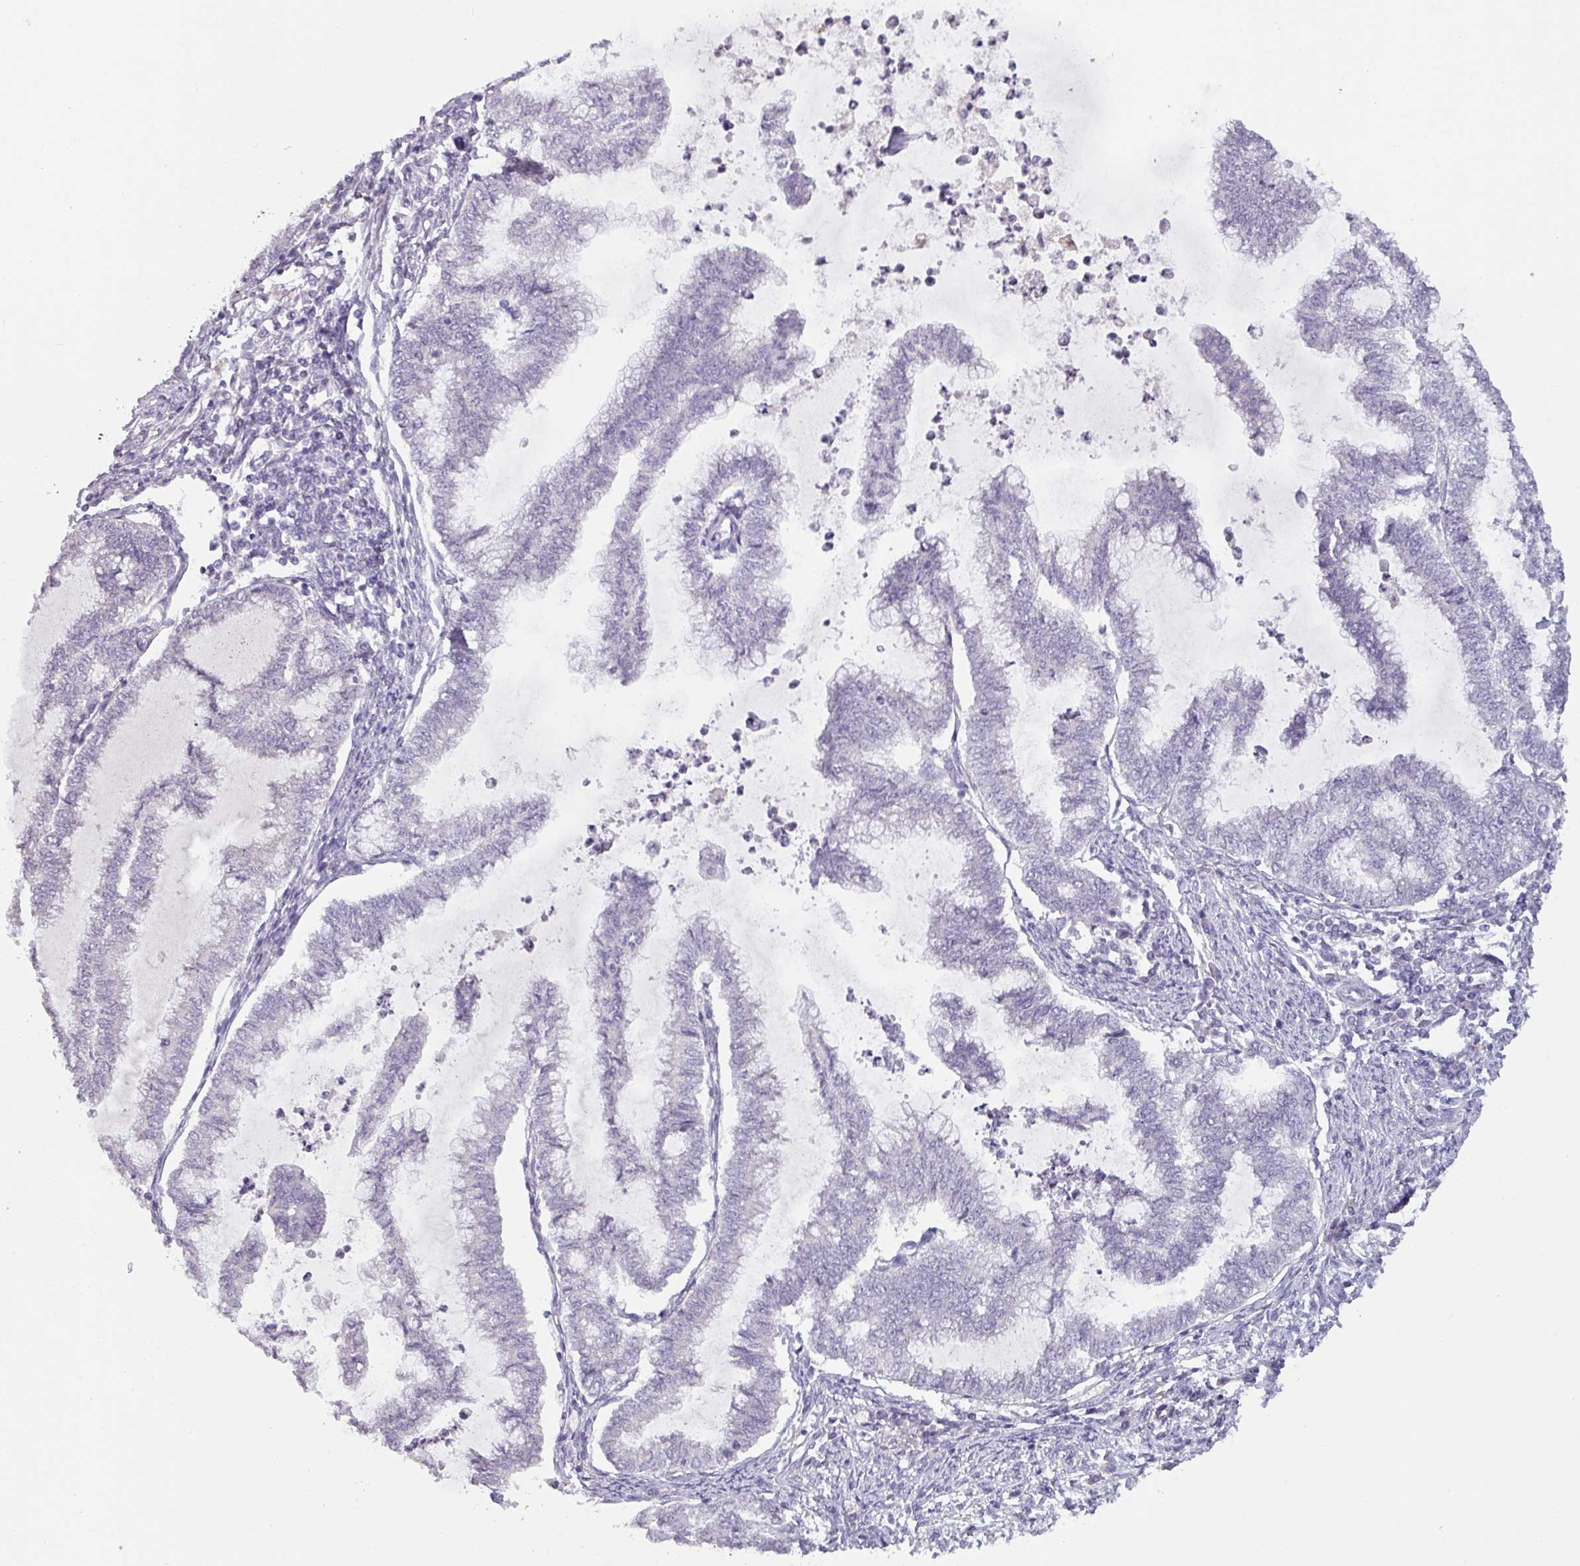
{"staining": {"intensity": "negative", "quantity": "none", "location": "none"}, "tissue": "endometrial cancer", "cell_type": "Tumor cells", "image_type": "cancer", "snomed": [{"axis": "morphology", "description": "Adenocarcinoma, NOS"}, {"axis": "topography", "description": "Endometrium"}], "caption": "Tumor cells show no significant protein expression in endometrial adenocarcinoma. (DAB (3,3'-diaminobenzidine) immunohistochemistry, high magnification).", "gene": "SLC26A9", "patient": {"sex": "female", "age": 79}}